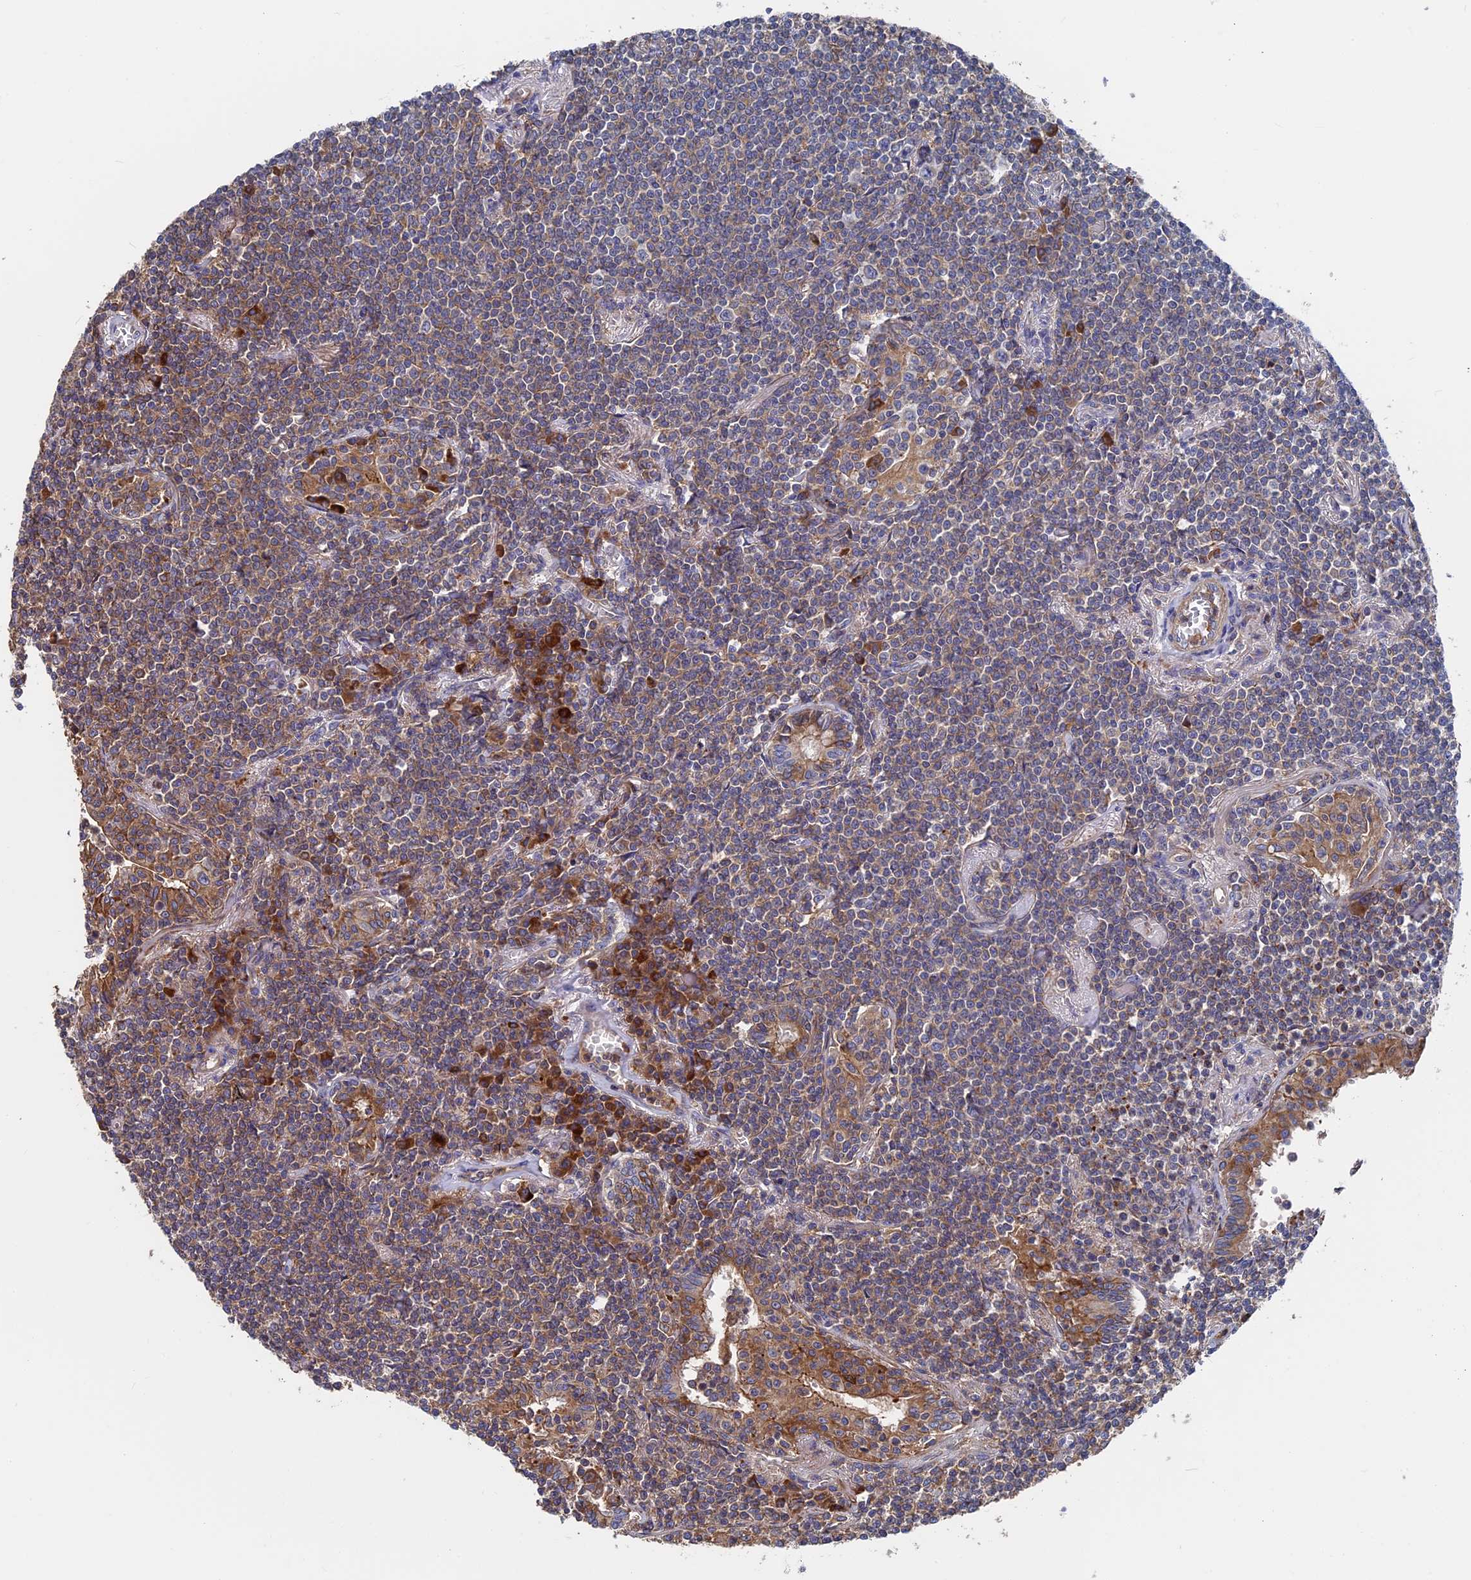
{"staining": {"intensity": "moderate", "quantity": "<25%", "location": "cytoplasmic/membranous"}, "tissue": "lymphoma", "cell_type": "Tumor cells", "image_type": "cancer", "snomed": [{"axis": "morphology", "description": "Malignant lymphoma, non-Hodgkin's type, Low grade"}, {"axis": "topography", "description": "Lung"}], "caption": "Protein staining displays moderate cytoplasmic/membranous expression in approximately <25% of tumor cells in low-grade malignant lymphoma, non-Hodgkin's type.", "gene": "DNAJC3", "patient": {"sex": "female", "age": 71}}